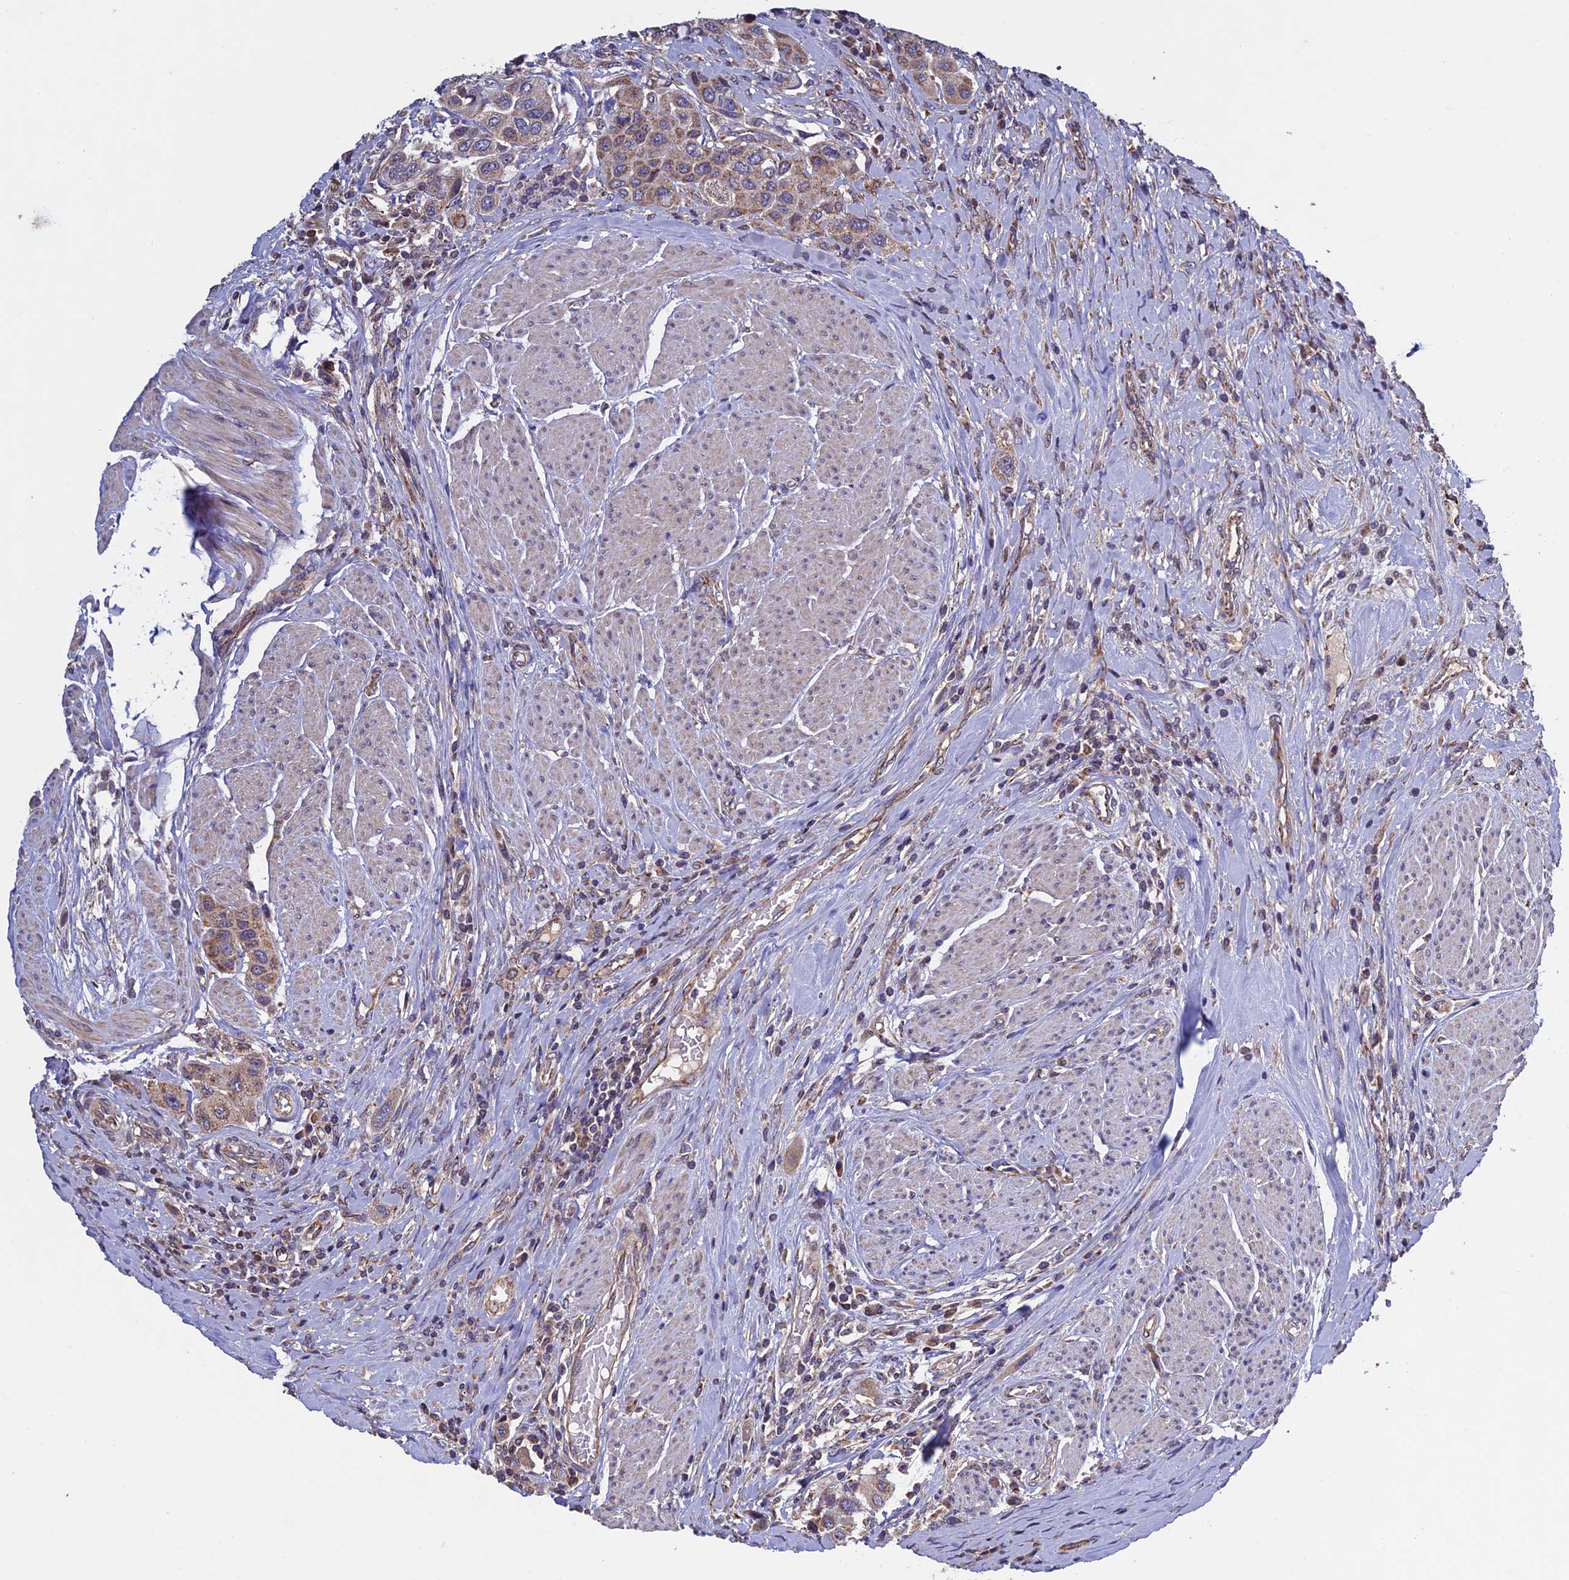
{"staining": {"intensity": "moderate", "quantity": ">75%", "location": "cytoplasmic/membranous"}, "tissue": "urothelial cancer", "cell_type": "Tumor cells", "image_type": "cancer", "snomed": [{"axis": "morphology", "description": "Urothelial carcinoma, High grade"}, {"axis": "topography", "description": "Urinary bladder"}], "caption": "A brown stain highlights moderate cytoplasmic/membranous staining of a protein in urothelial cancer tumor cells.", "gene": "RNF17", "patient": {"sex": "male", "age": 50}}